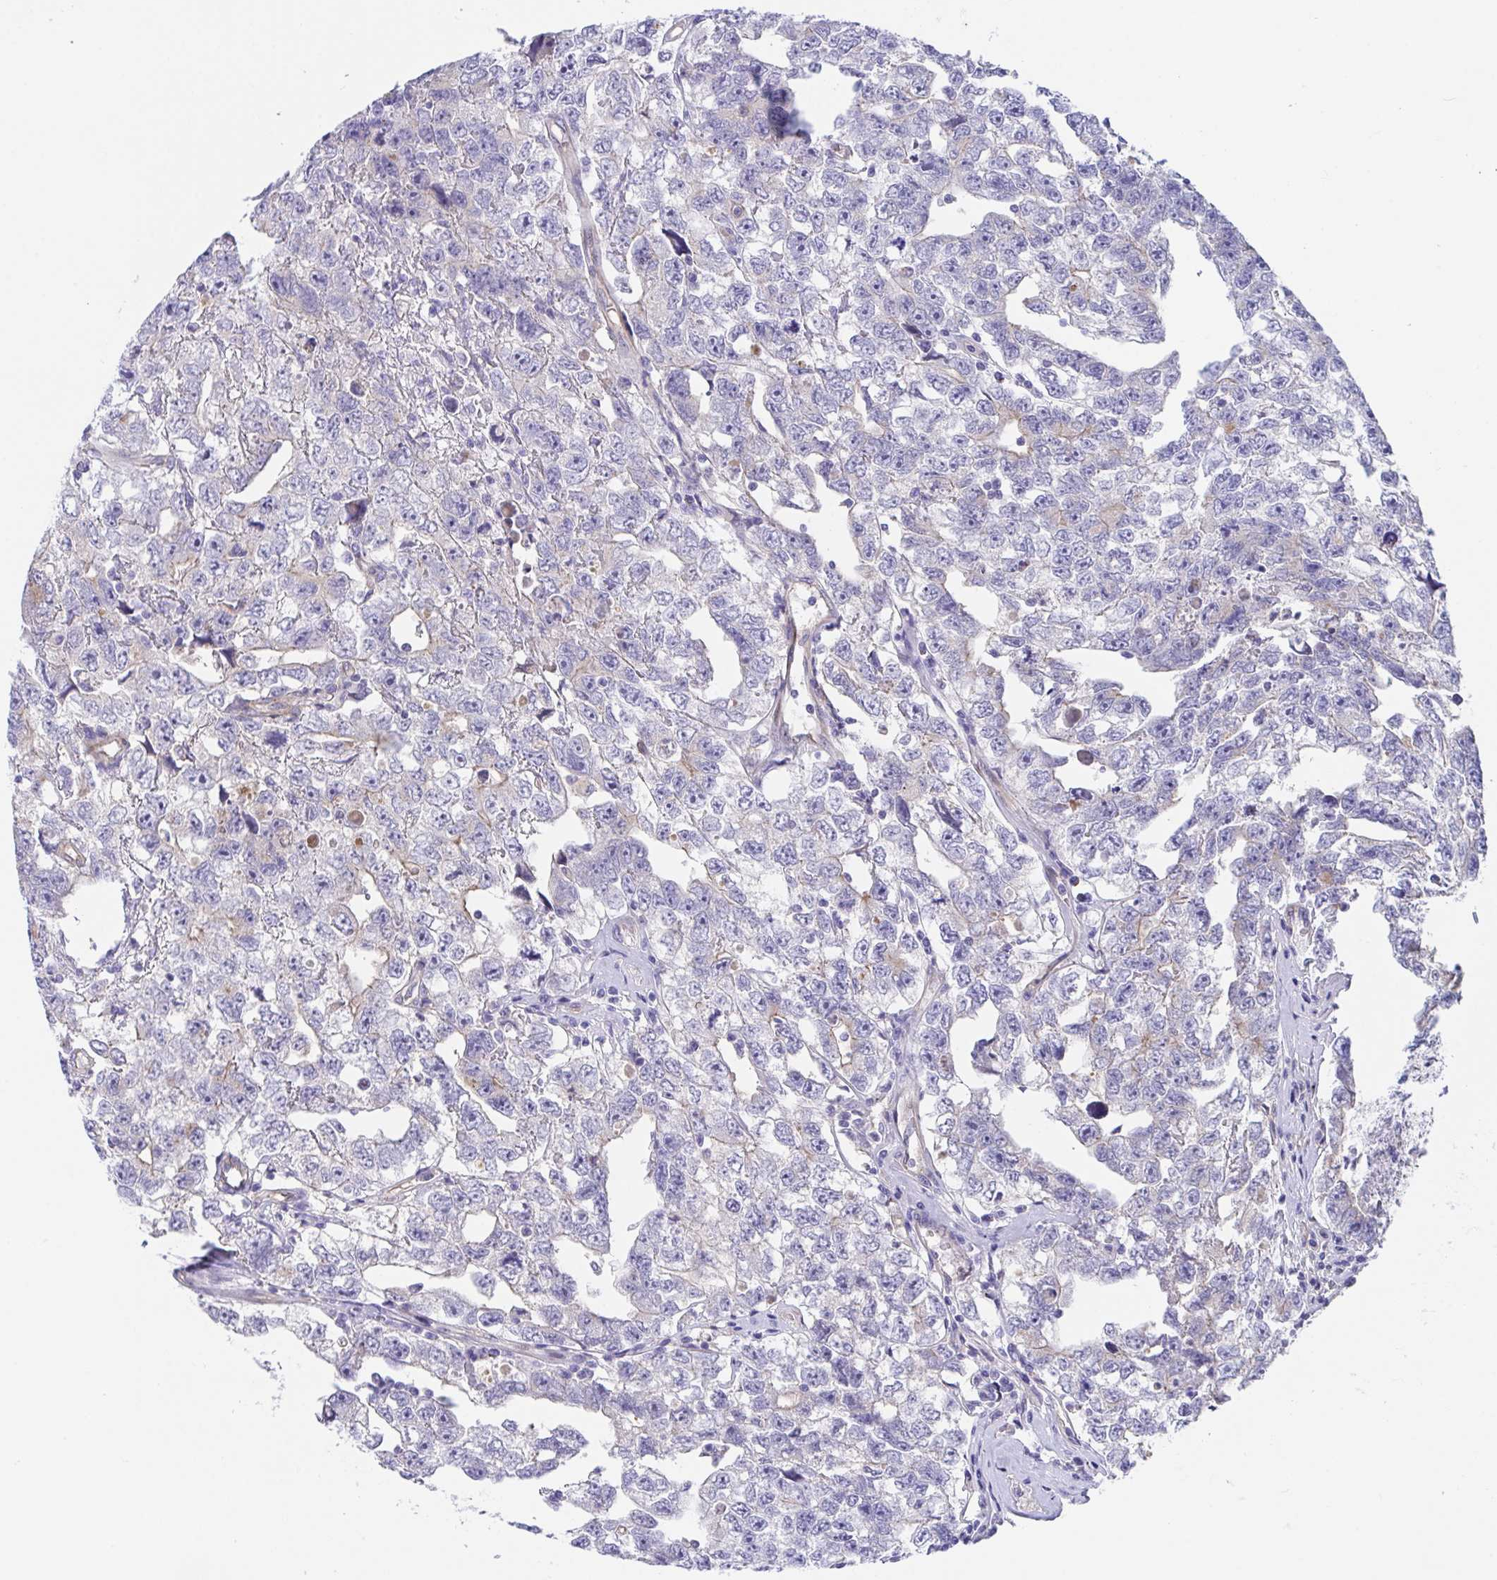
{"staining": {"intensity": "negative", "quantity": "none", "location": "none"}, "tissue": "testis cancer", "cell_type": "Tumor cells", "image_type": "cancer", "snomed": [{"axis": "morphology", "description": "Carcinoma, Embryonal, NOS"}, {"axis": "topography", "description": "Testis"}], "caption": "Testis embryonal carcinoma stained for a protein using IHC shows no positivity tumor cells.", "gene": "RHOXF1", "patient": {"sex": "male", "age": 22}}